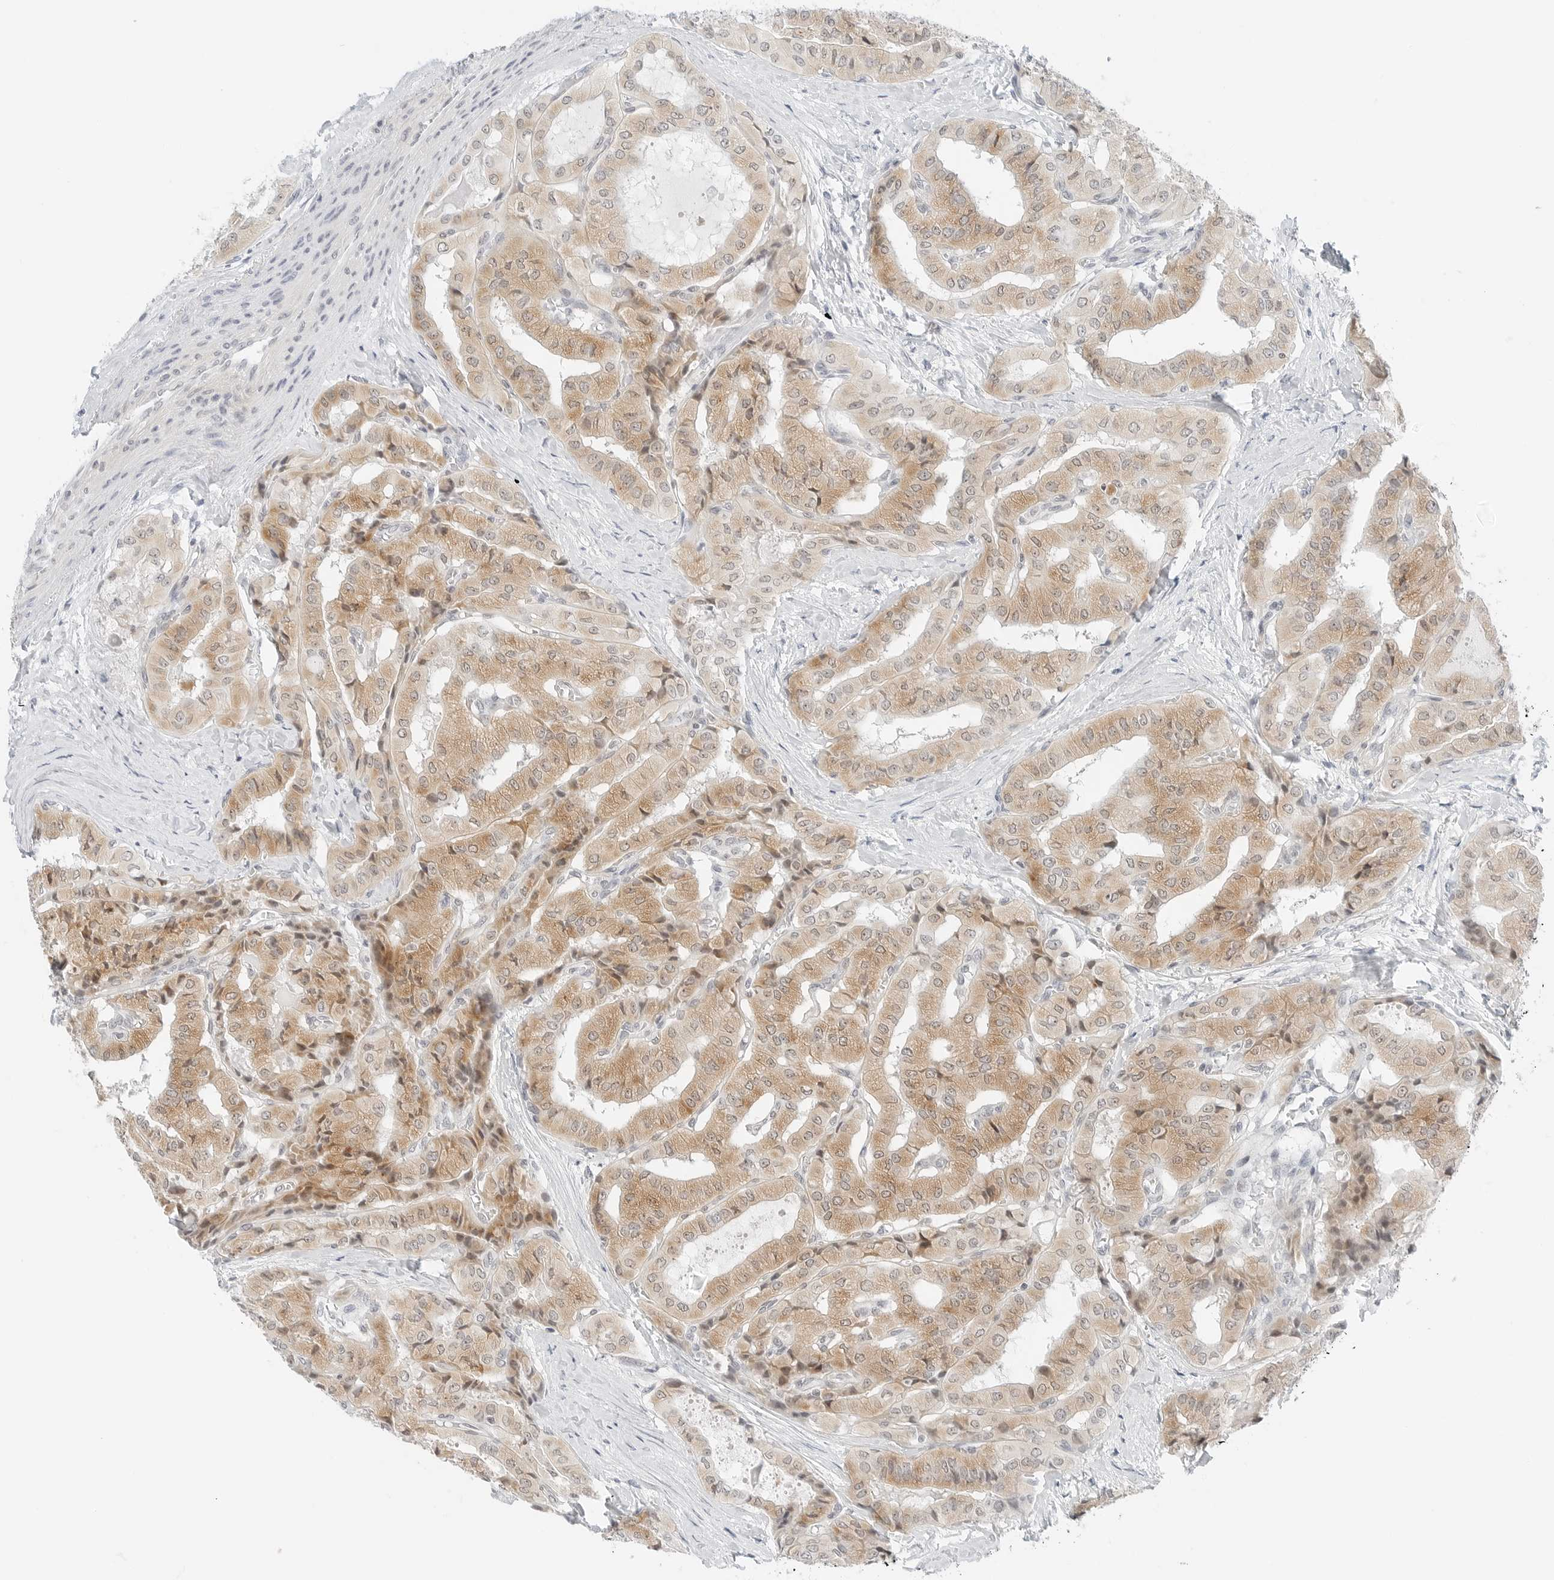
{"staining": {"intensity": "moderate", "quantity": ">75%", "location": "cytoplasmic/membranous"}, "tissue": "thyroid cancer", "cell_type": "Tumor cells", "image_type": "cancer", "snomed": [{"axis": "morphology", "description": "Papillary adenocarcinoma, NOS"}, {"axis": "topography", "description": "Thyroid gland"}], "caption": "Immunohistochemical staining of human thyroid papillary adenocarcinoma reveals medium levels of moderate cytoplasmic/membranous protein expression in about >75% of tumor cells. The protein is stained brown, and the nuclei are stained in blue (DAB IHC with brightfield microscopy, high magnification).", "gene": "CCSAP", "patient": {"sex": "female", "age": 59}}